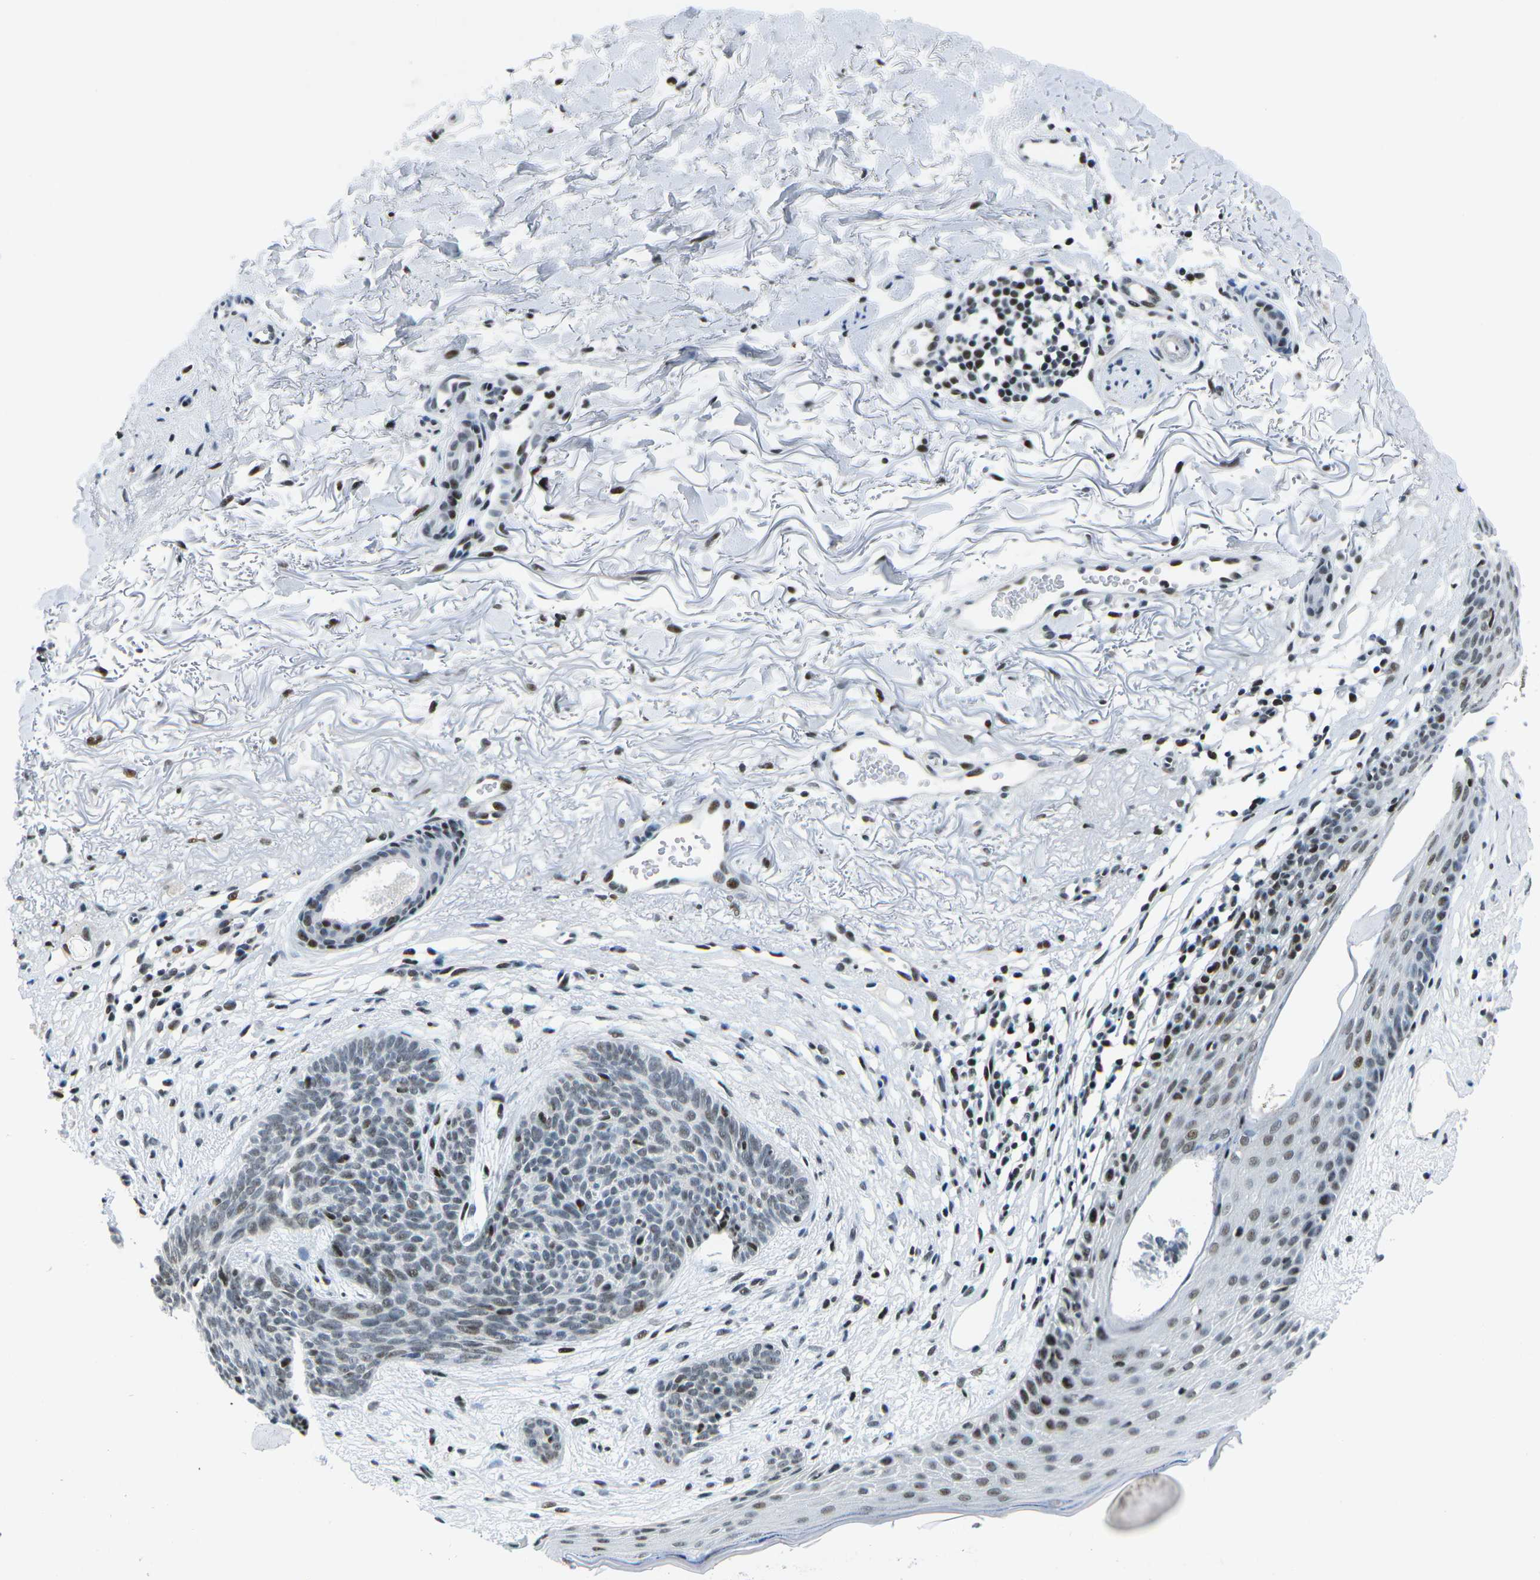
{"staining": {"intensity": "weak", "quantity": "<25%", "location": "nuclear"}, "tissue": "skin cancer", "cell_type": "Tumor cells", "image_type": "cancer", "snomed": [{"axis": "morphology", "description": "Normal tissue, NOS"}, {"axis": "morphology", "description": "Basal cell carcinoma"}, {"axis": "topography", "description": "Skin"}], "caption": "Immunohistochemistry of skin cancer (basal cell carcinoma) shows no positivity in tumor cells.", "gene": "PRPF8", "patient": {"sex": "female", "age": 70}}